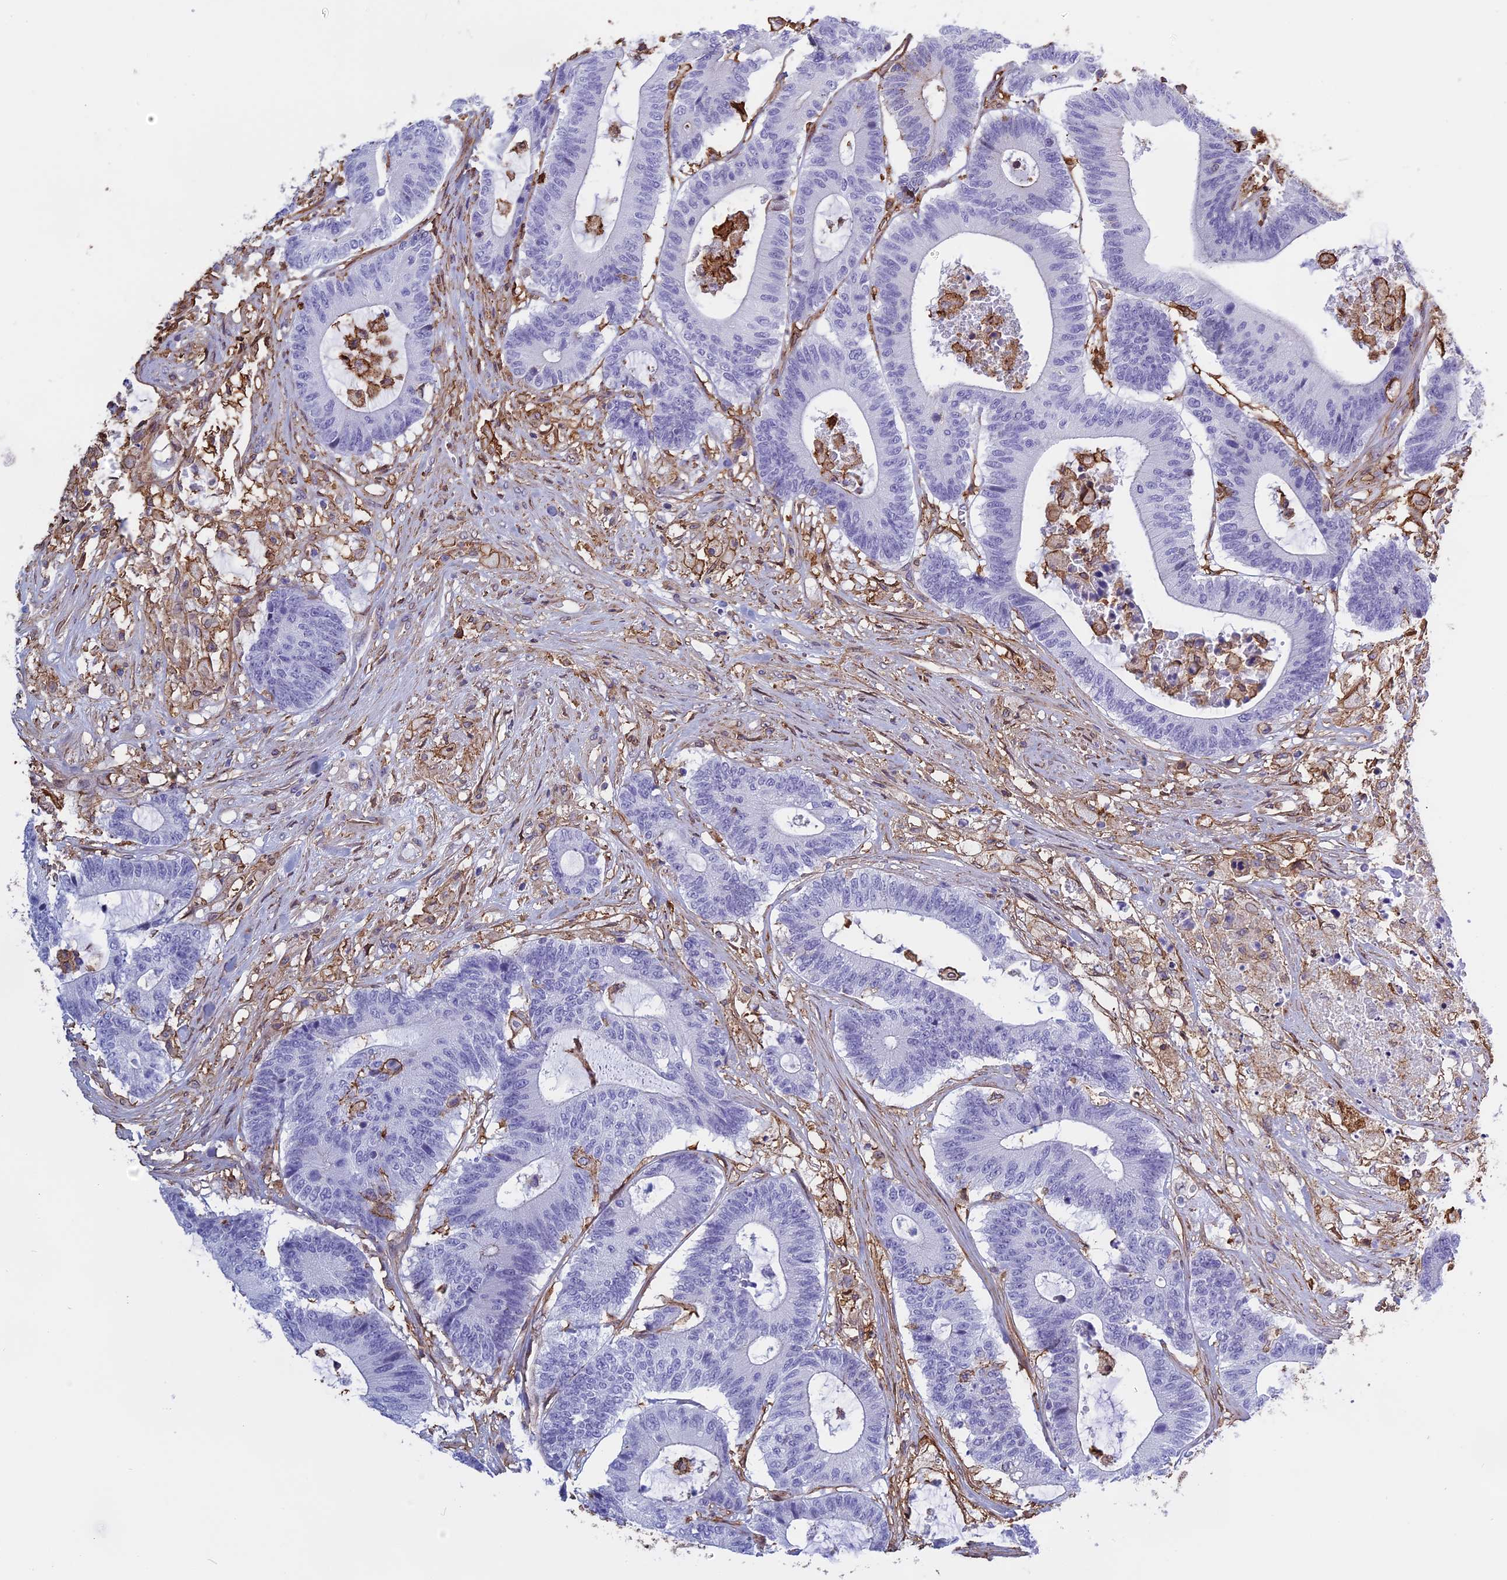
{"staining": {"intensity": "negative", "quantity": "none", "location": "none"}, "tissue": "colorectal cancer", "cell_type": "Tumor cells", "image_type": "cancer", "snomed": [{"axis": "morphology", "description": "Adenocarcinoma, NOS"}, {"axis": "topography", "description": "Colon"}], "caption": "Immunohistochemistry of human colorectal adenocarcinoma shows no expression in tumor cells.", "gene": "TMEM255B", "patient": {"sex": "female", "age": 84}}